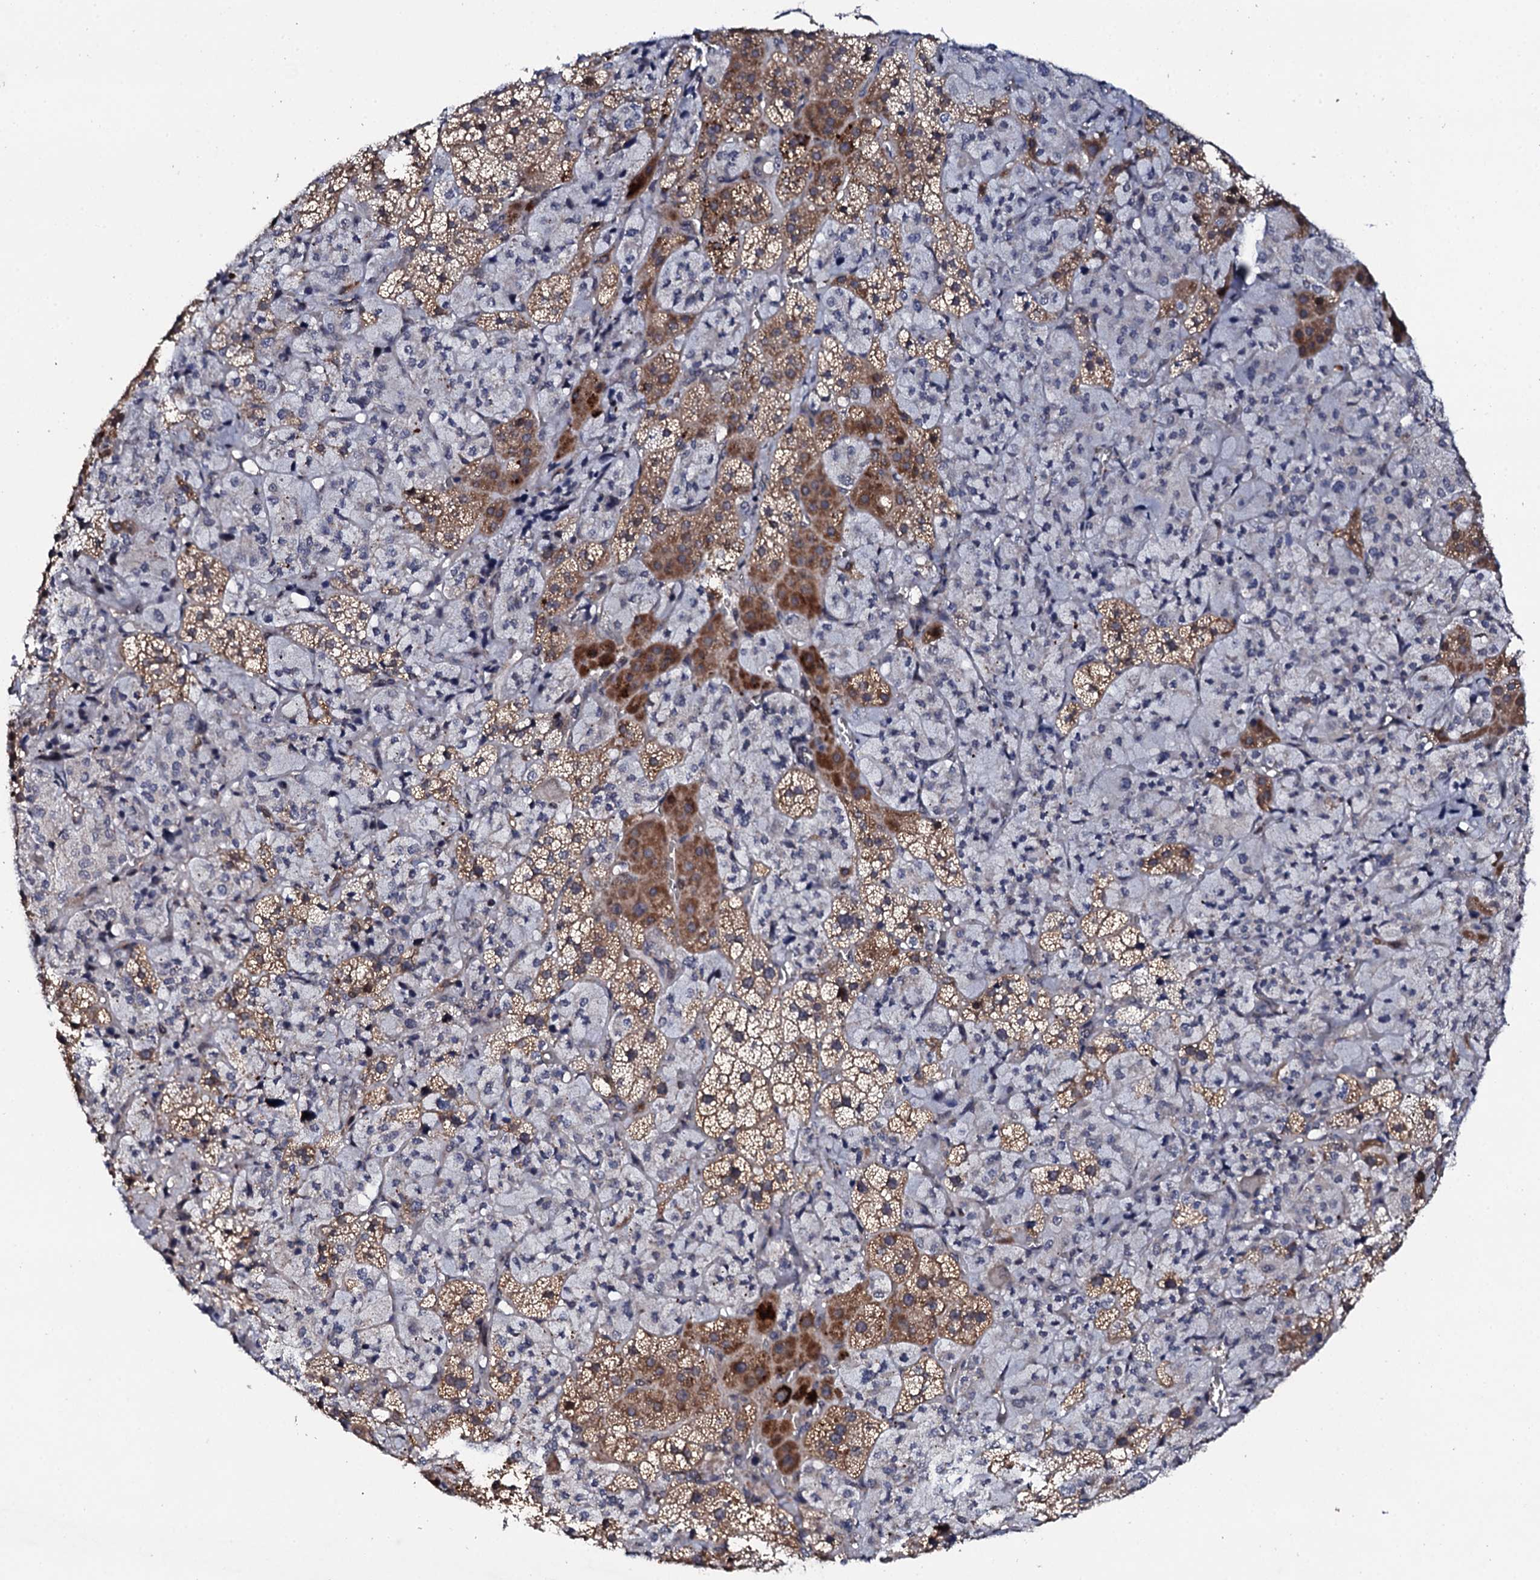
{"staining": {"intensity": "moderate", "quantity": "<25%", "location": "cytoplasmic/membranous"}, "tissue": "adrenal gland", "cell_type": "Glandular cells", "image_type": "normal", "snomed": [{"axis": "morphology", "description": "Normal tissue, NOS"}, {"axis": "topography", "description": "Adrenal gland"}], "caption": "The image displays immunohistochemical staining of normal adrenal gland. There is moderate cytoplasmic/membranous expression is appreciated in approximately <25% of glandular cells.", "gene": "FAM111A", "patient": {"sex": "female", "age": 44}}